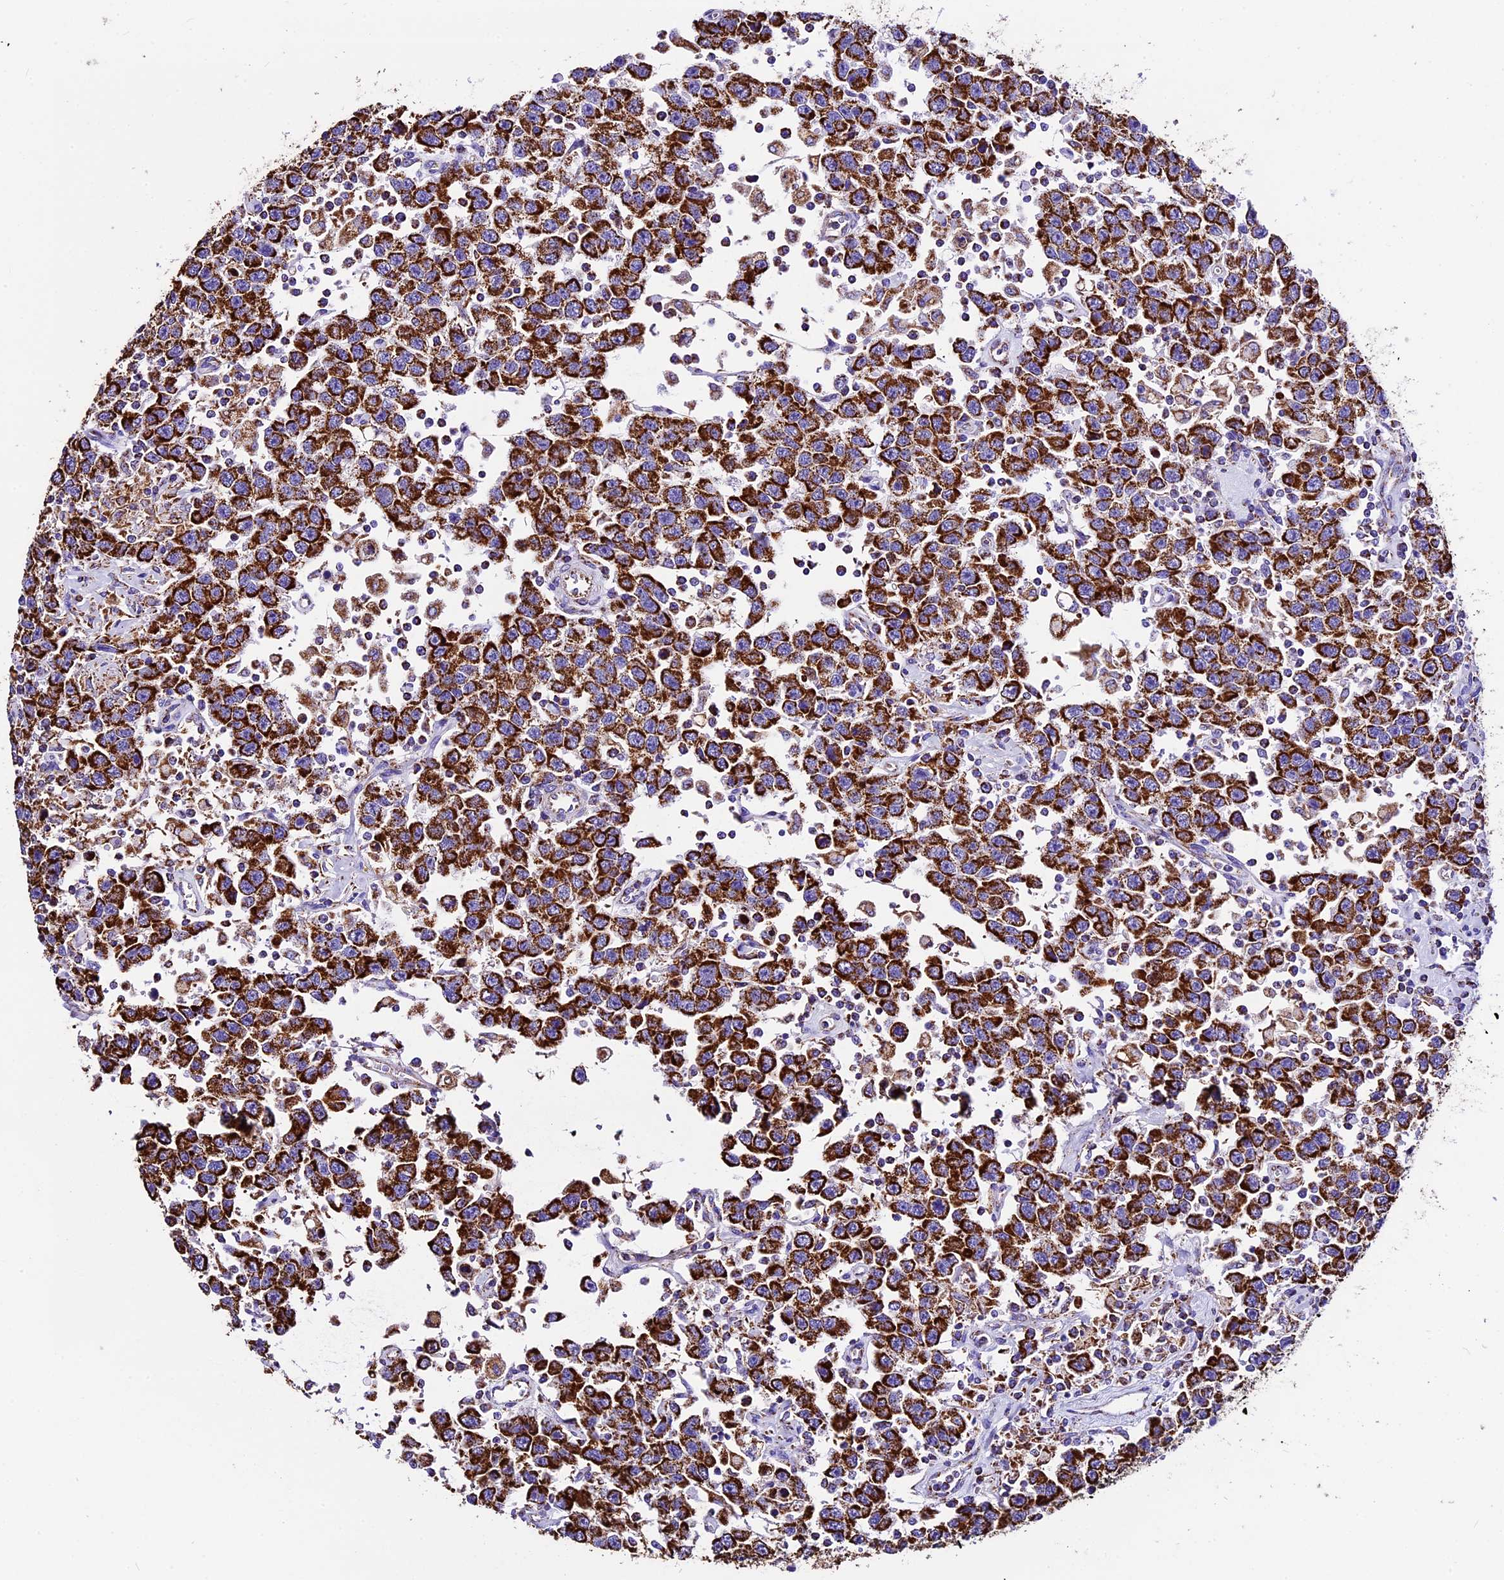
{"staining": {"intensity": "strong", "quantity": ">75%", "location": "cytoplasmic/membranous"}, "tissue": "testis cancer", "cell_type": "Tumor cells", "image_type": "cancer", "snomed": [{"axis": "morphology", "description": "Seminoma, NOS"}, {"axis": "topography", "description": "Testis"}], "caption": "A photomicrograph of testis seminoma stained for a protein shows strong cytoplasmic/membranous brown staining in tumor cells.", "gene": "DCAF5", "patient": {"sex": "male", "age": 41}}